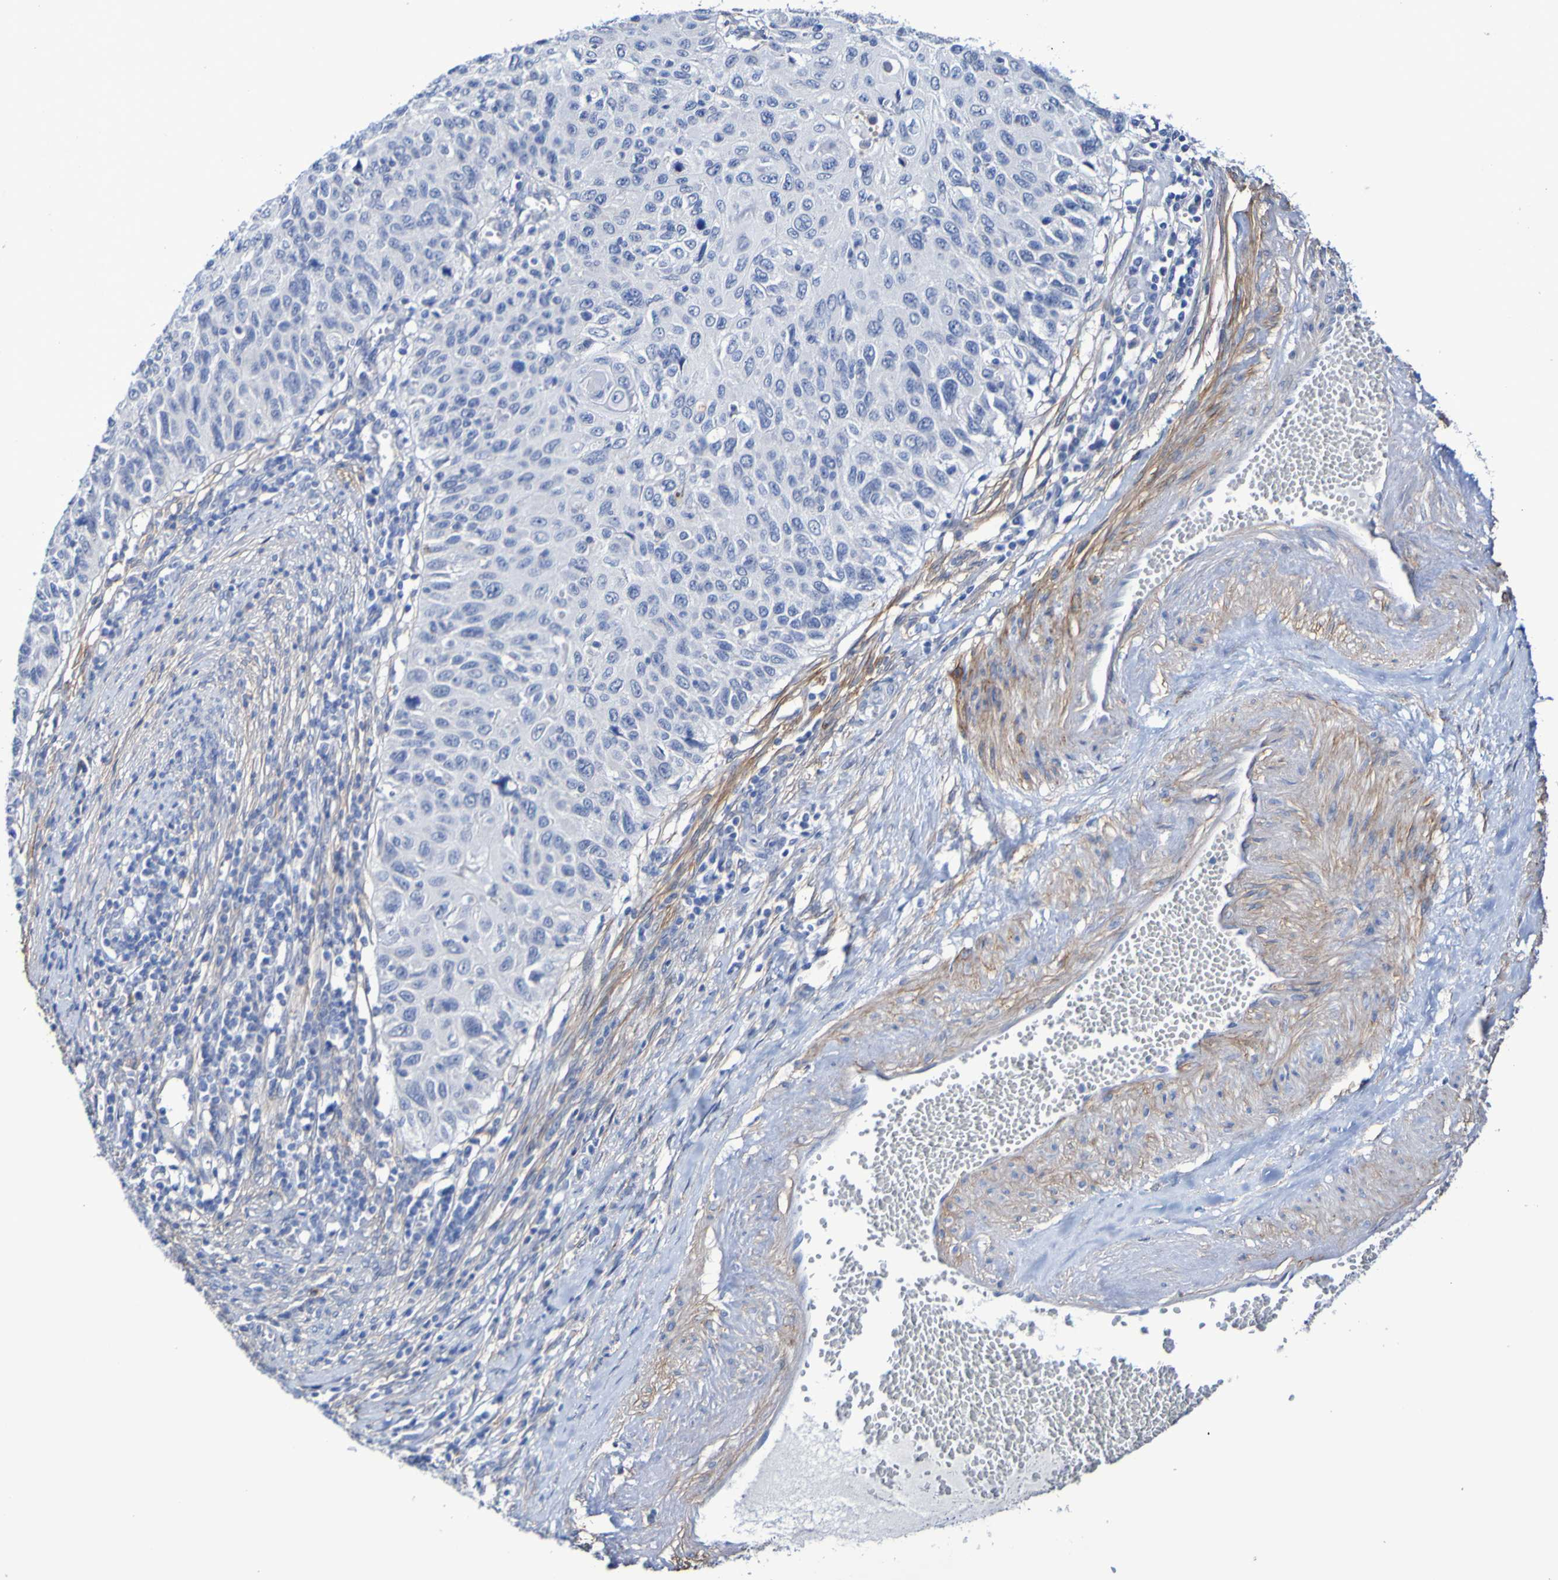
{"staining": {"intensity": "negative", "quantity": "none", "location": "none"}, "tissue": "cervical cancer", "cell_type": "Tumor cells", "image_type": "cancer", "snomed": [{"axis": "morphology", "description": "Squamous cell carcinoma, NOS"}, {"axis": "topography", "description": "Cervix"}], "caption": "Immunohistochemistry image of neoplastic tissue: human cervical squamous cell carcinoma stained with DAB (3,3'-diaminobenzidine) reveals no significant protein expression in tumor cells.", "gene": "SGCB", "patient": {"sex": "female", "age": 70}}